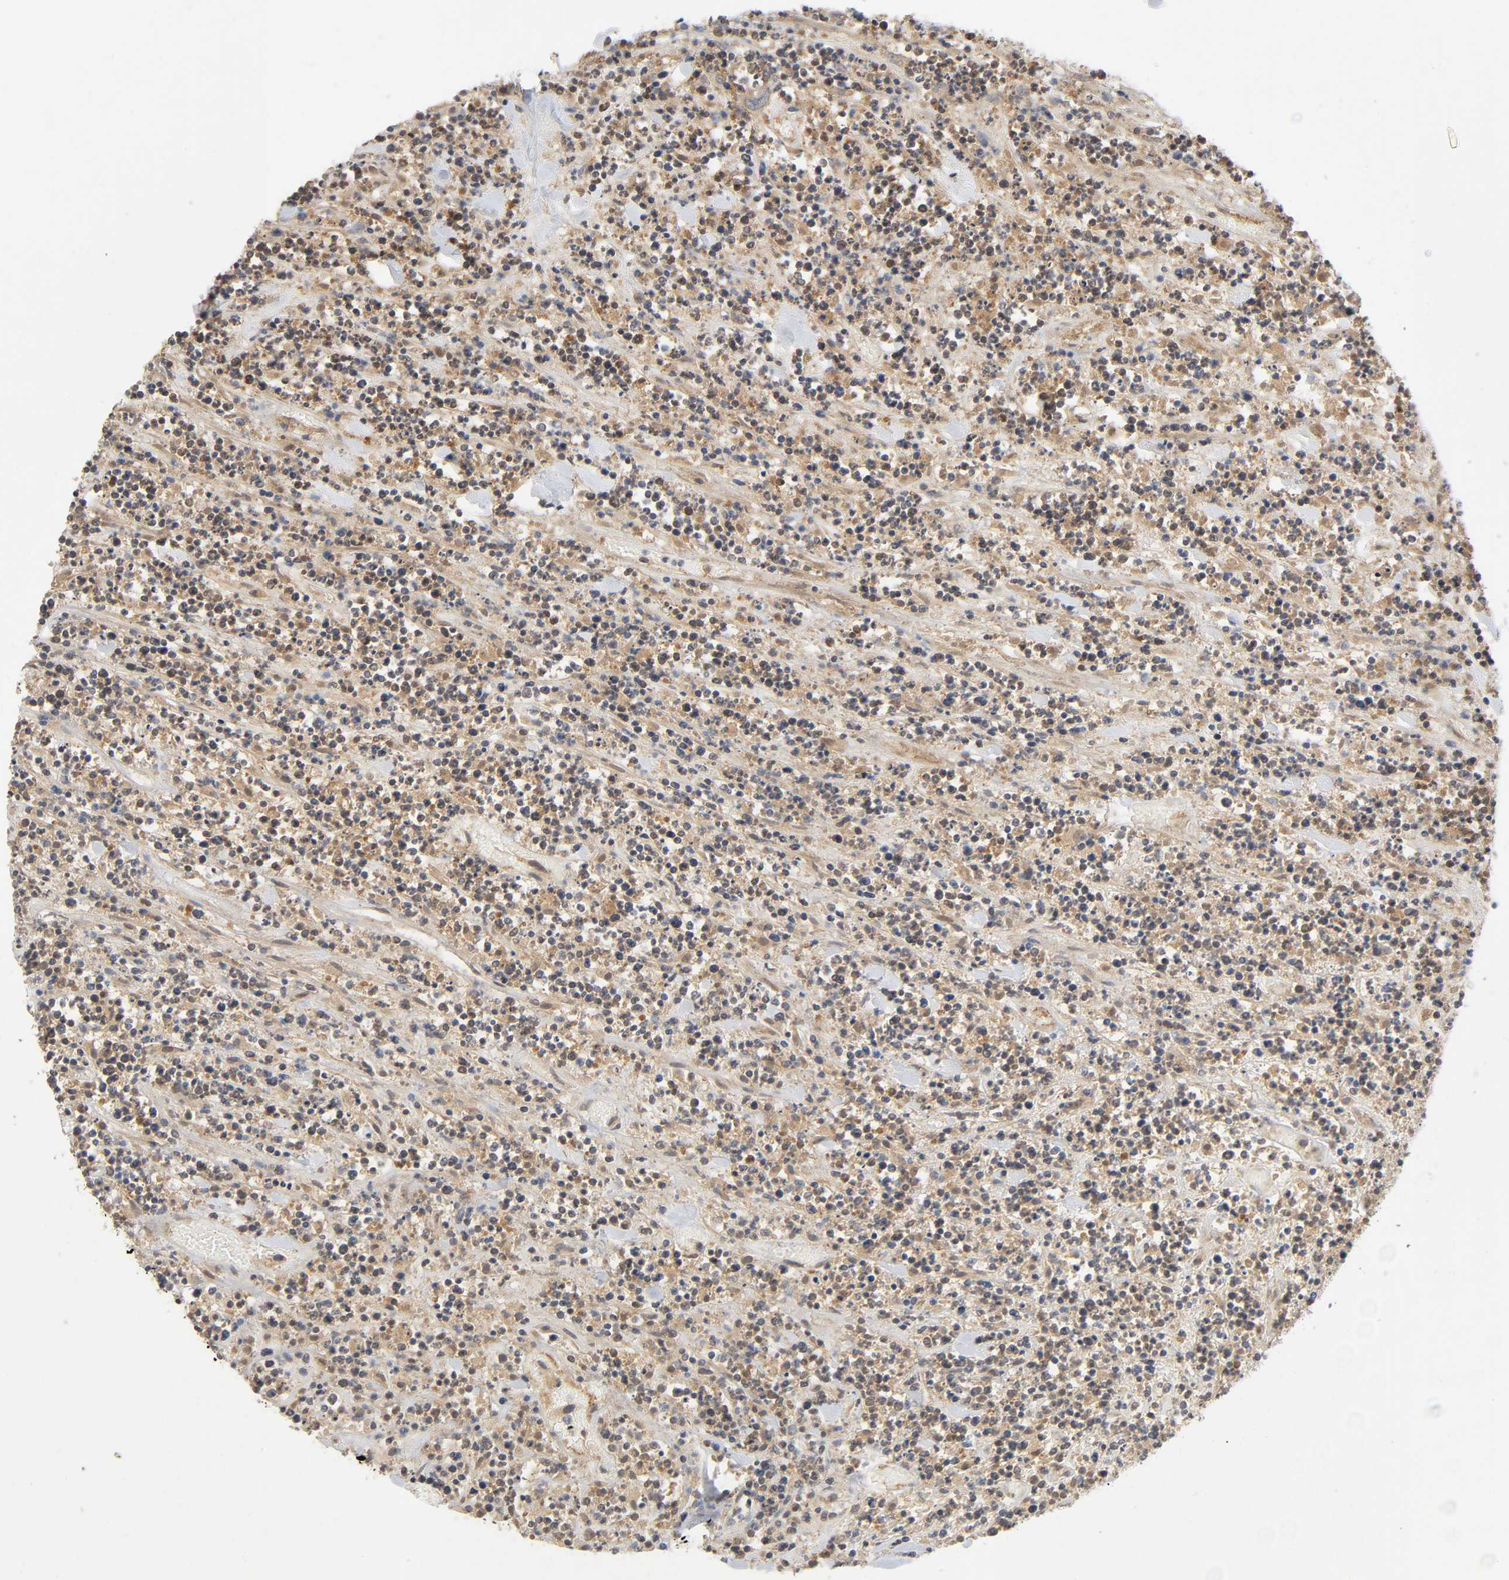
{"staining": {"intensity": "moderate", "quantity": ">75%", "location": "cytoplasmic/membranous"}, "tissue": "lymphoma", "cell_type": "Tumor cells", "image_type": "cancer", "snomed": [{"axis": "morphology", "description": "Malignant lymphoma, non-Hodgkin's type, High grade"}, {"axis": "topography", "description": "Soft tissue"}], "caption": "There is medium levels of moderate cytoplasmic/membranous positivity in tumor cells of high-grade malignant lymphoma, non-Hodgkin's type, as demonstrated by immunohistochemical staining (brown color).", "gene": "CPB2", "patient": {"sex": "male", "age": 18}}